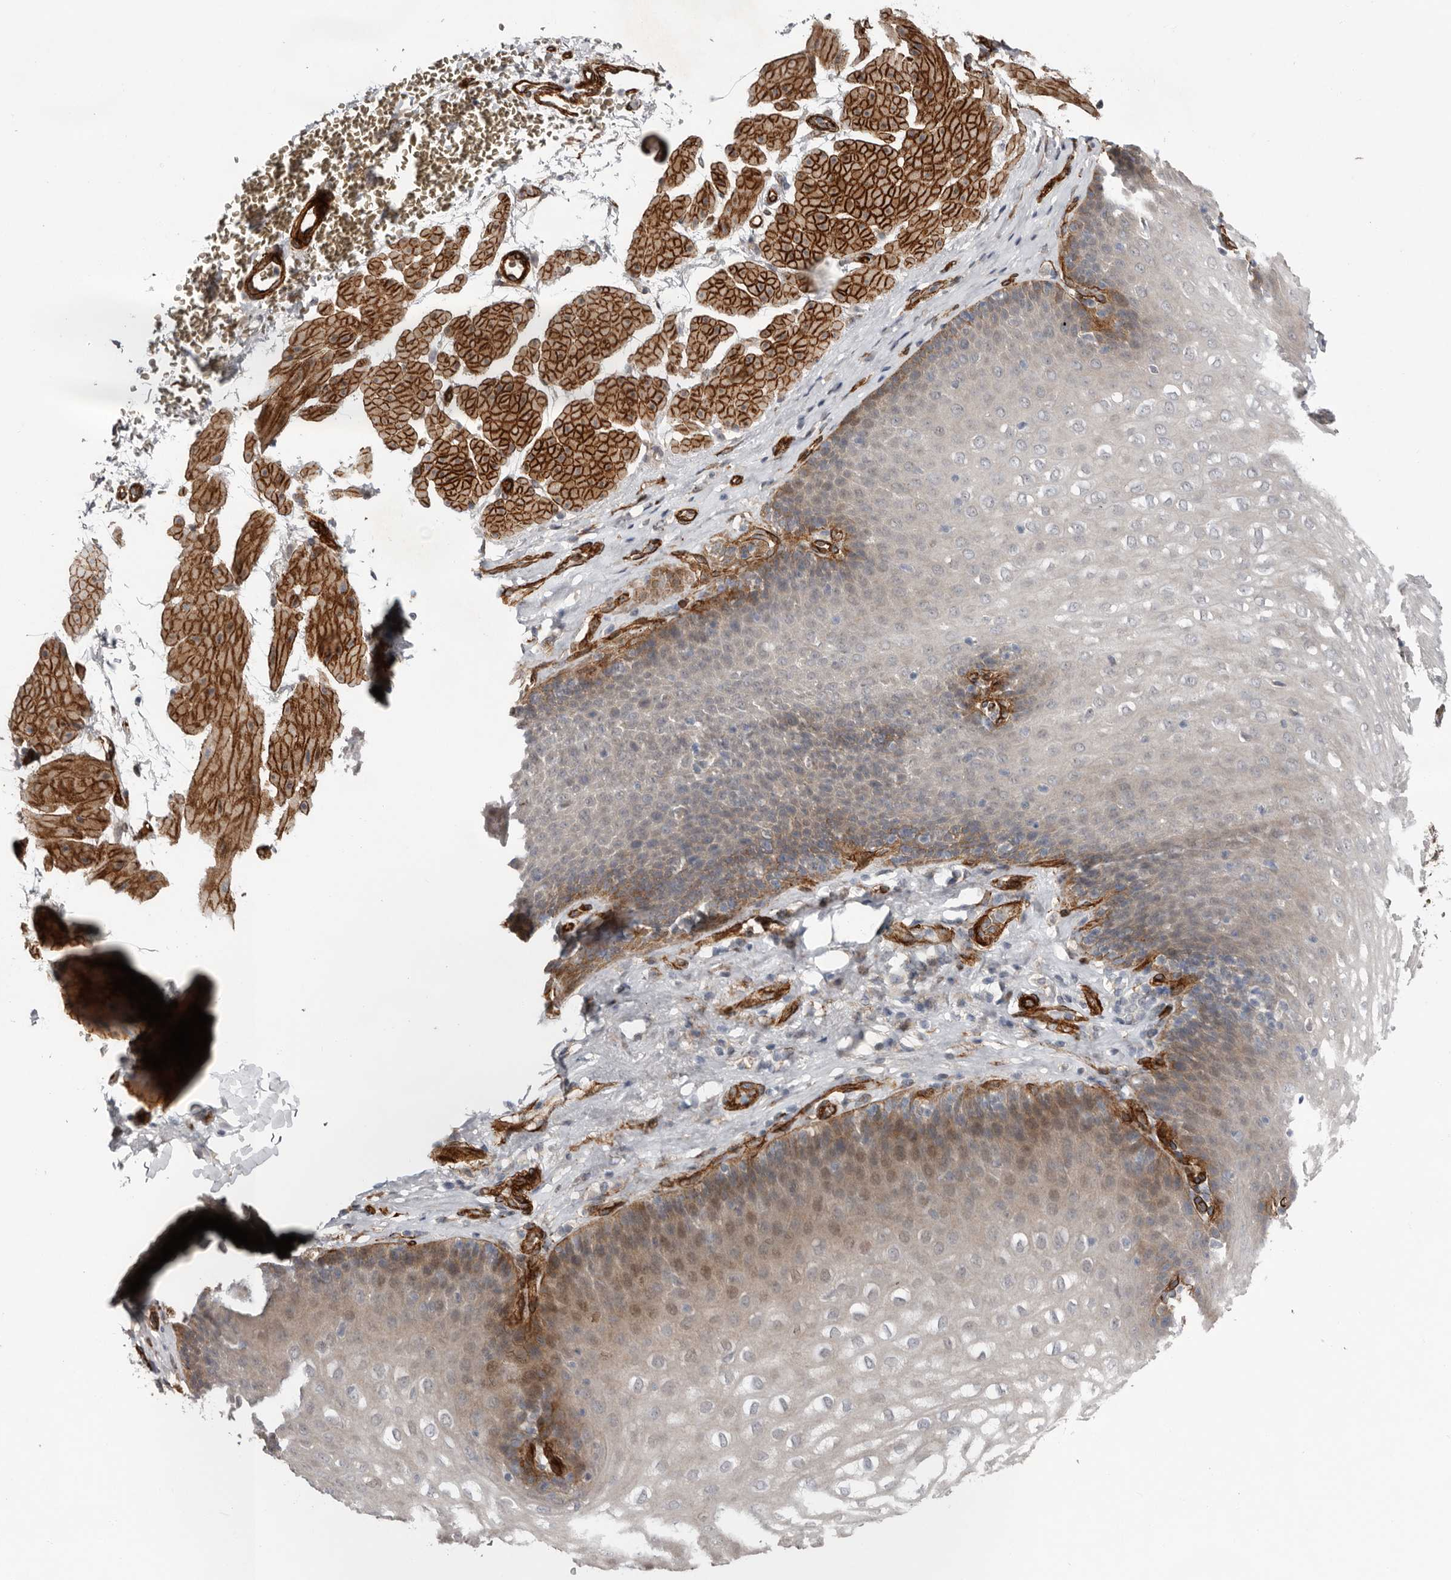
{"staining": {"intensity": "moderate", "quantity": "<25%", "location": "cytoplasmic/membranous,nuclear"}, "tissue": "esophagus", "cell_type": "Squamous epithelial cells", "image_type": "normal", "snomed": [{"axis": "morphology", "description": "Normal tissue, NOS"}, {"axis": "topography", "description": "Esophagus"}], "caption": "Protein staining by immunohistochemistry reveals moderate cytoplasmic/membranous,nuclear staining in approximately <25% of squamous epithelial cells in benign esophagus. (DAB = brown stain, brightfield microscopy at high magnification).", "gene": "RANBP17", "patient": {"sex": "female", "age": 66}}